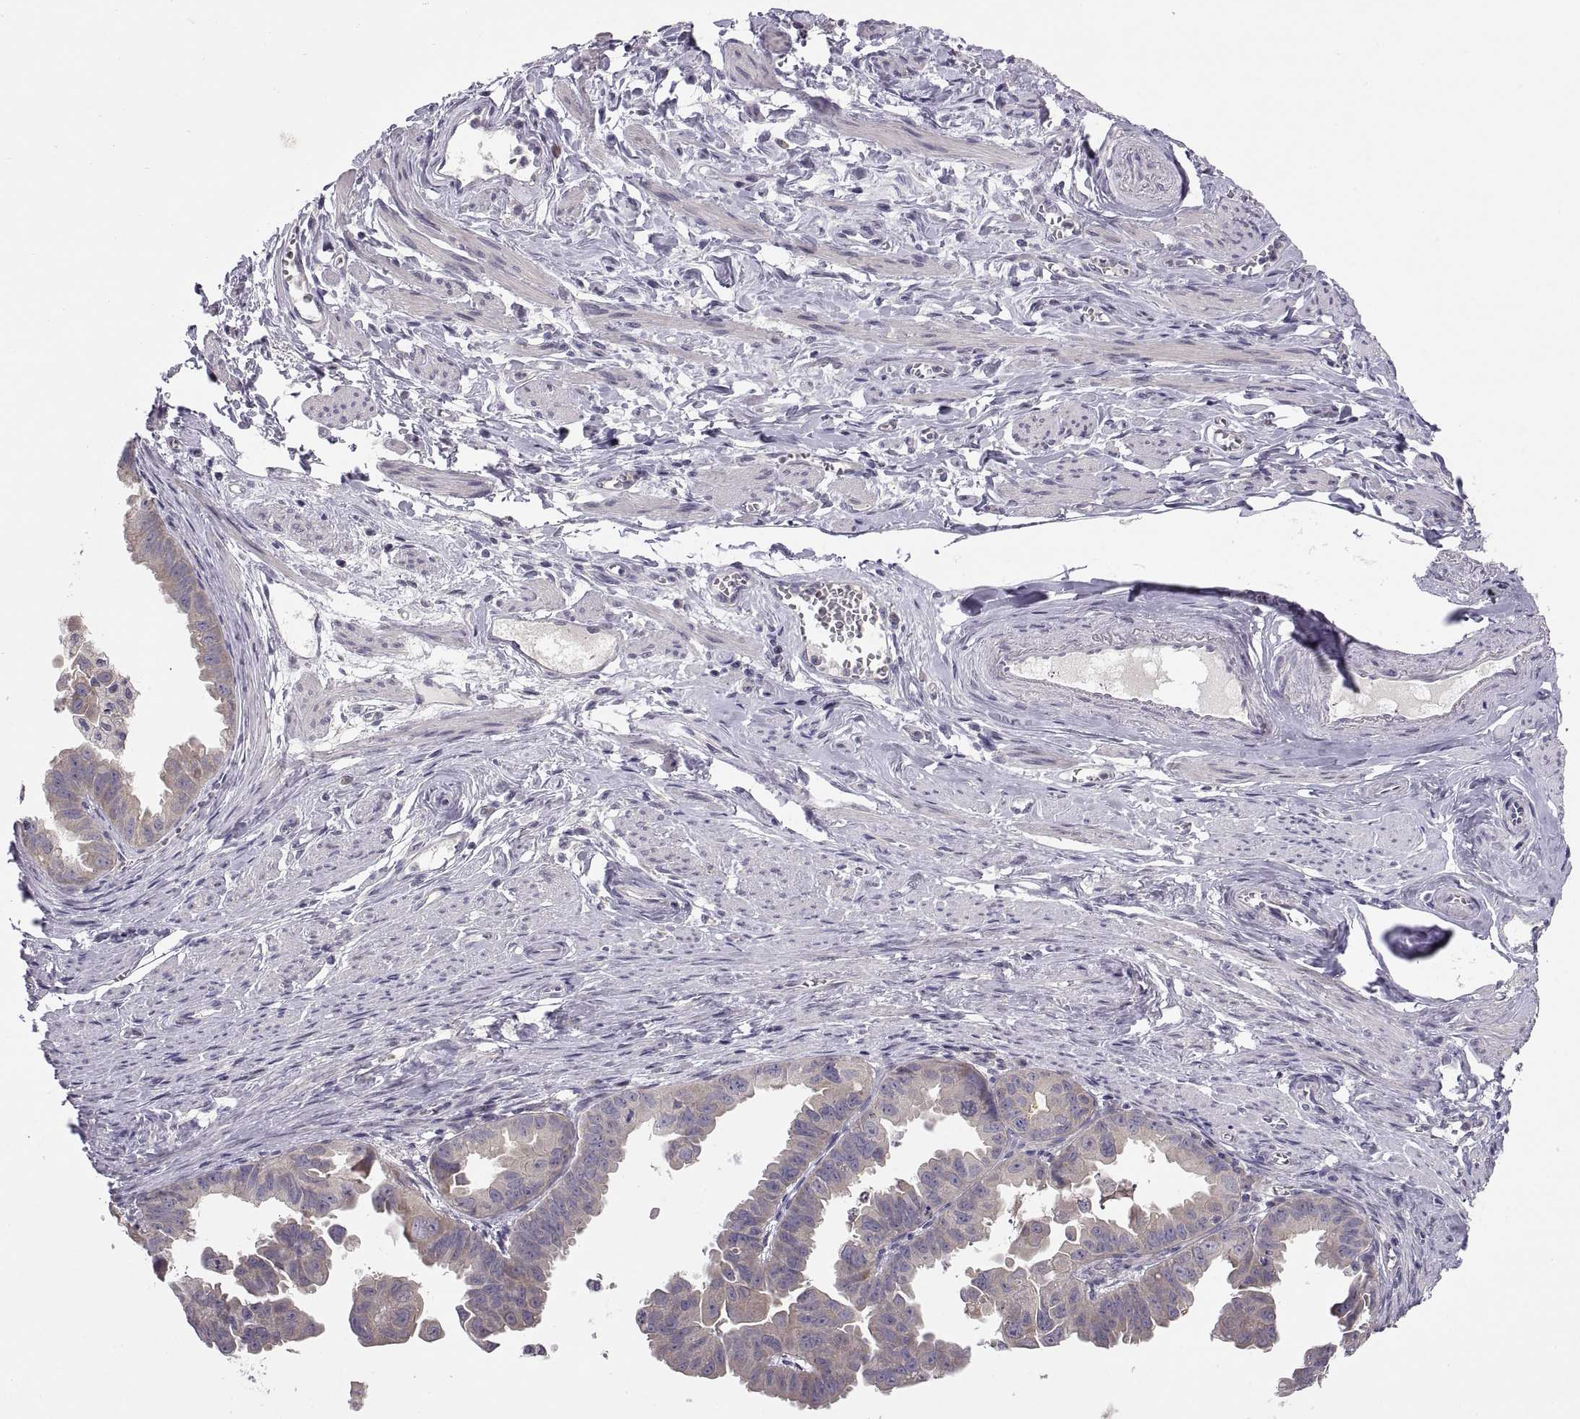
{"staining": {"intensity": "weak", "quantity": ">75%", "location": "cytoplasmic/membranous"}, "tissue": "ovarian cancer", "cell_type": "Tumor cells", "image_type": "cancer", "snomed": [{"axis": "morphology", "description": "Carcinoma, endometroid"}, {"axis": "topography", "description": "Ovary"}], "caption": "This is an image of immunohistochemistry staining of endometroid carcinoma (ovarian), which shows weak expression in the cytoplasmic/membranous of tumor cells.", "gene": "ACSBG2", "patient": {"sex": "female", "age": 85}}